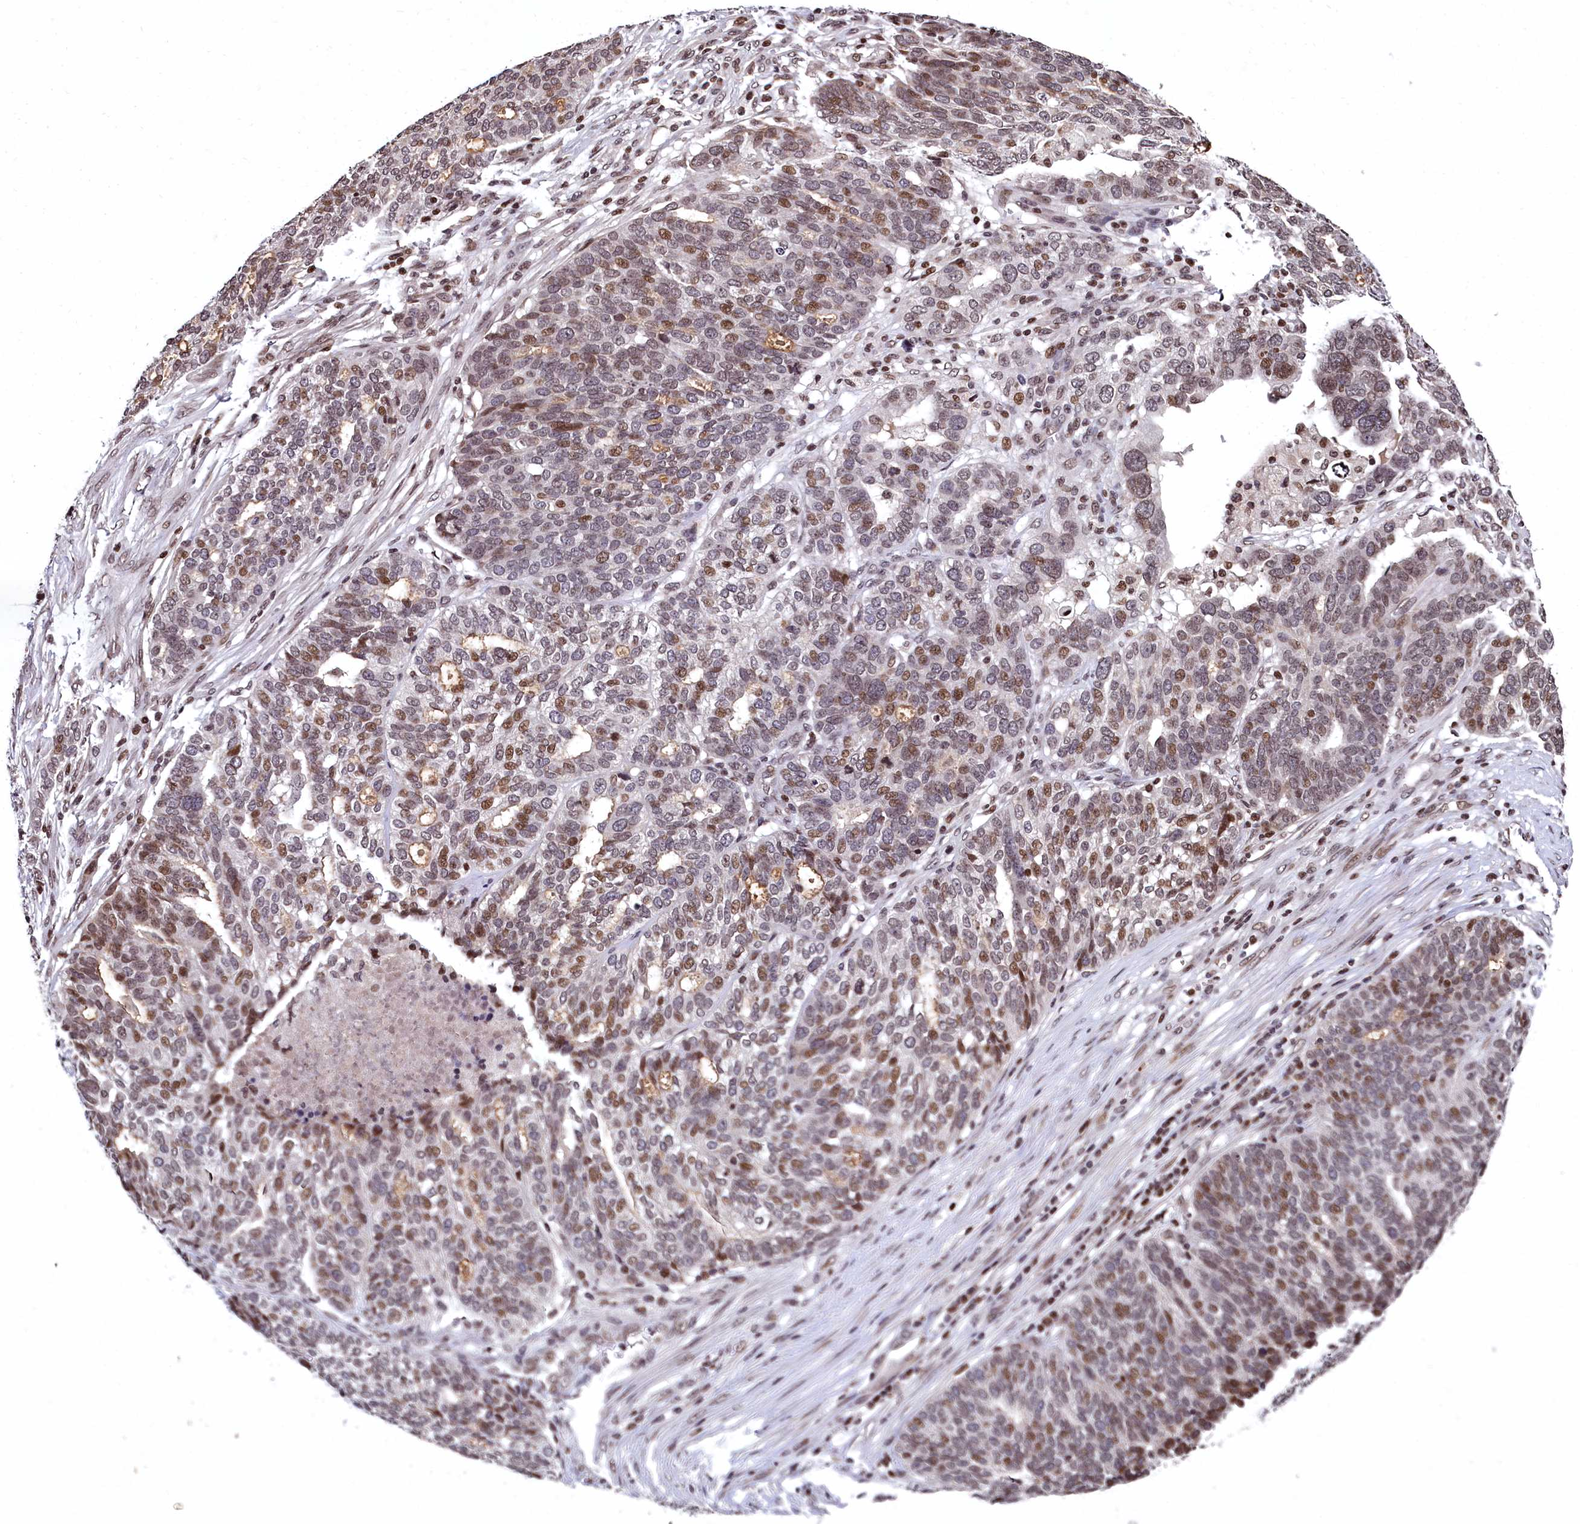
{"staining": {"intensity": "moderate", "quantity": "25%-75%", "location": "nuclear"}, "tissue": "ovarian cancer", "cell_type": "Tumor cells", "image_type": "cancer", "snomed": [{"axis": "morphology", "description": "Cystadenocarcinoma, serous, NOS"}, {"axis": "topography", "description": "Ovary"}], "caption": "Immunohistochemistry (IHC) image of neoplastic tissue: human ovarian serous cystadenocarcinoma stained using IHC reveals medium levels of moderate protein expression localized specifically in the nuclear of tumor cells, appearing as a nuclear brown color.", "gene": "FAM217B", "patient": {"sex": "female", "age": 59}}